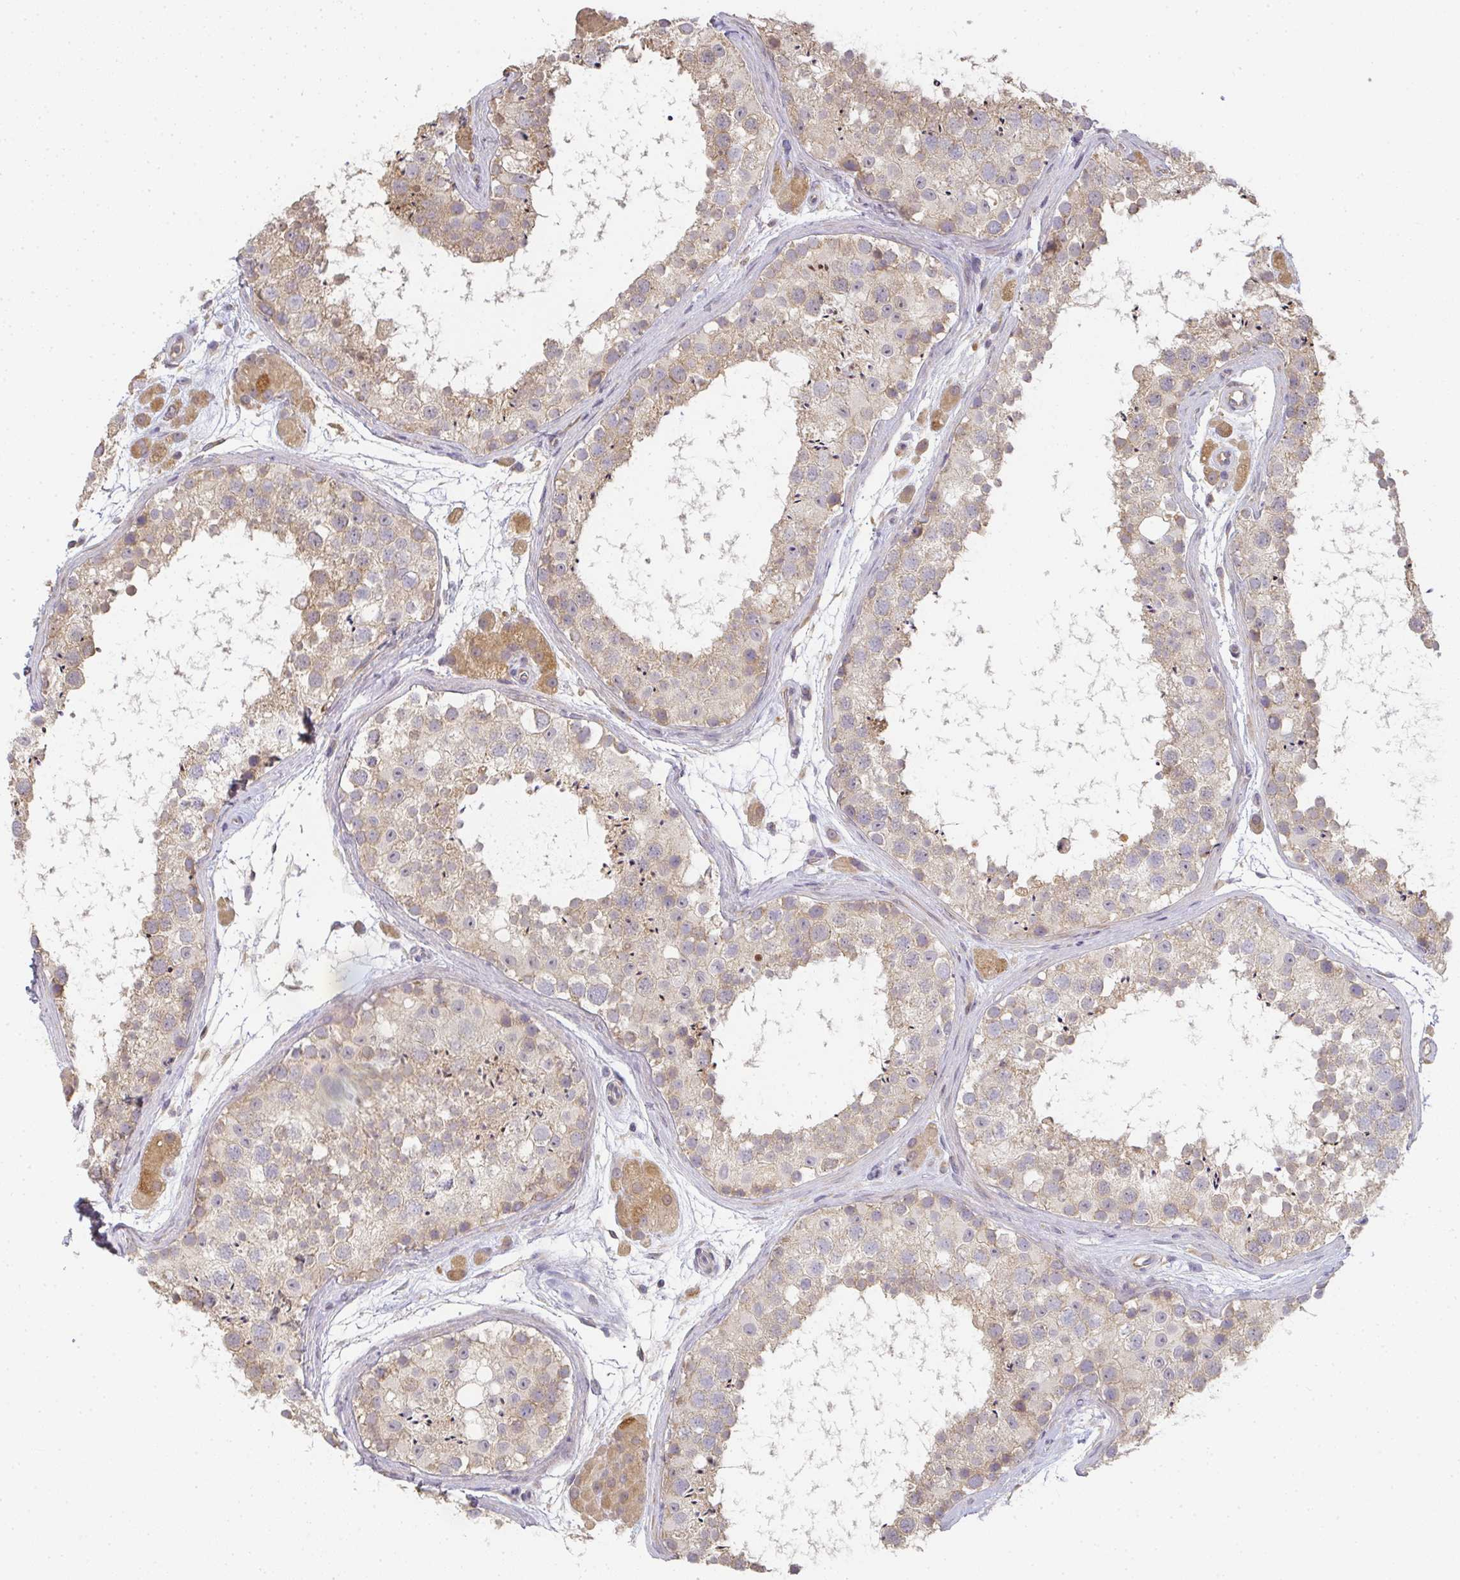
{"staining": {"intensity": "weak", "quantity": ">75%", "location": "cytoplasmic/membranous"}, "tissue": "testis", "cell_type": "Cells in seminiferous ducts", "image_type": "normal", "snomed": [{"axis": "morphology", "description": "Normal tissue, NOS"}, {"axis": "topography", "description": "Testis"}], "caption": "Cells in seminiferous ducts display low levels of weak cytoplasmic/membranous staining in about >75% of cells in benign testis. The protein of interest is stained brown, and the nuclei are stained in blue (DAB (3,3'-diaminobenzidine) IHC with brightfield microscopy, high magnification).", "gene": "SLC35B3", "patient": {"sex": "male", "age": 41}}